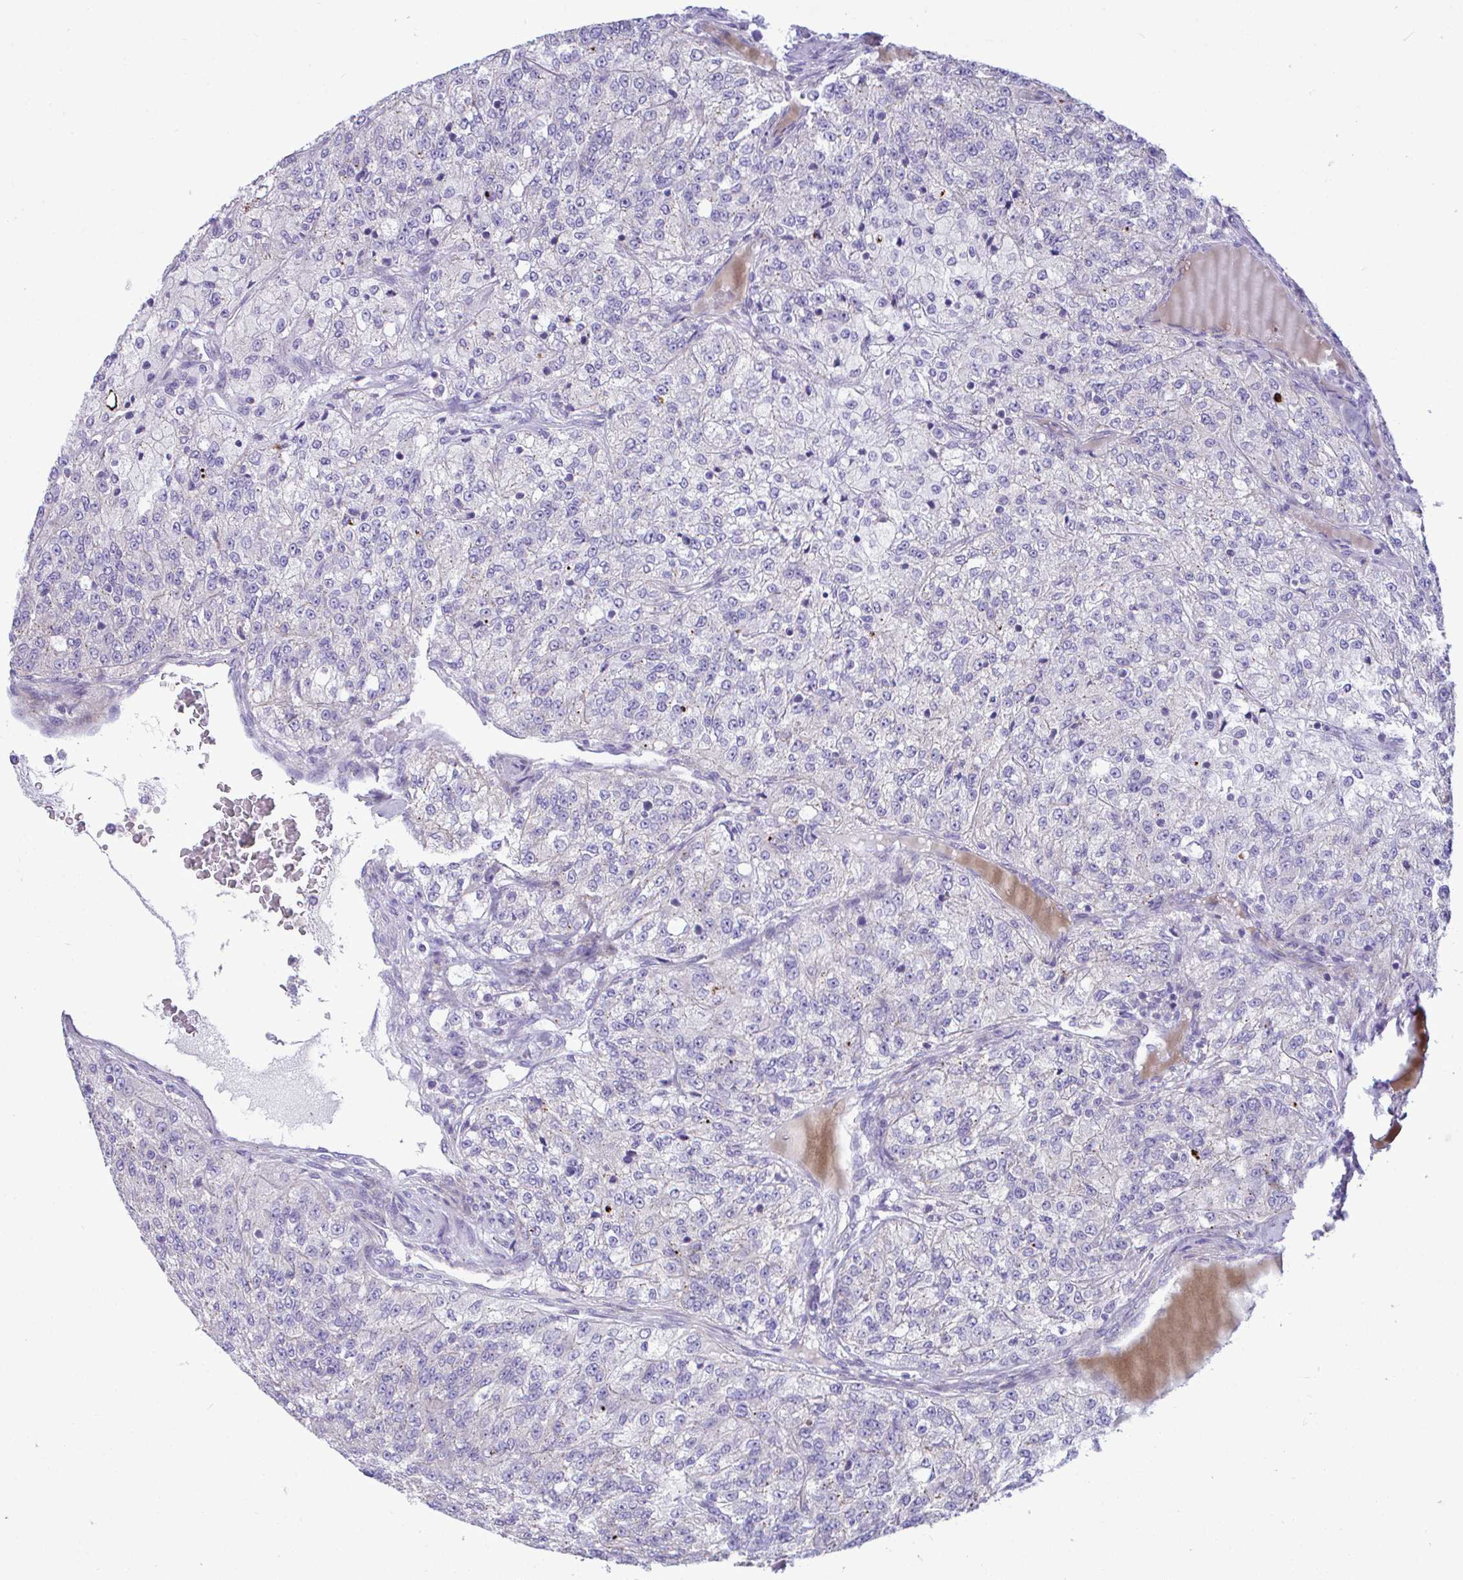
{"staining": {"intensity": "weak", "quantity": "<25%", "location": "cytoplasmic/membranous"}, "tissue": "renal cancer", "cell_type": "Tumor cells", "image_type": "cancer", "snomed": [{"axis": "morphology", "description": "Adenocarcinoma, NOS"}, {"axis": "topography", "description": "Kidney"}], "caption": "A photomicrograph of human renal cancer is negative for staining in tumor cells. Brightfield microscopy of immunohistochemistry stained with DAB (3,3'-diaminobenzidine) (brown) and hematoxylin (blue), captured at high magnification.", "gene": "MRPS16", "patient": {"sex": "female", "age": 63}}